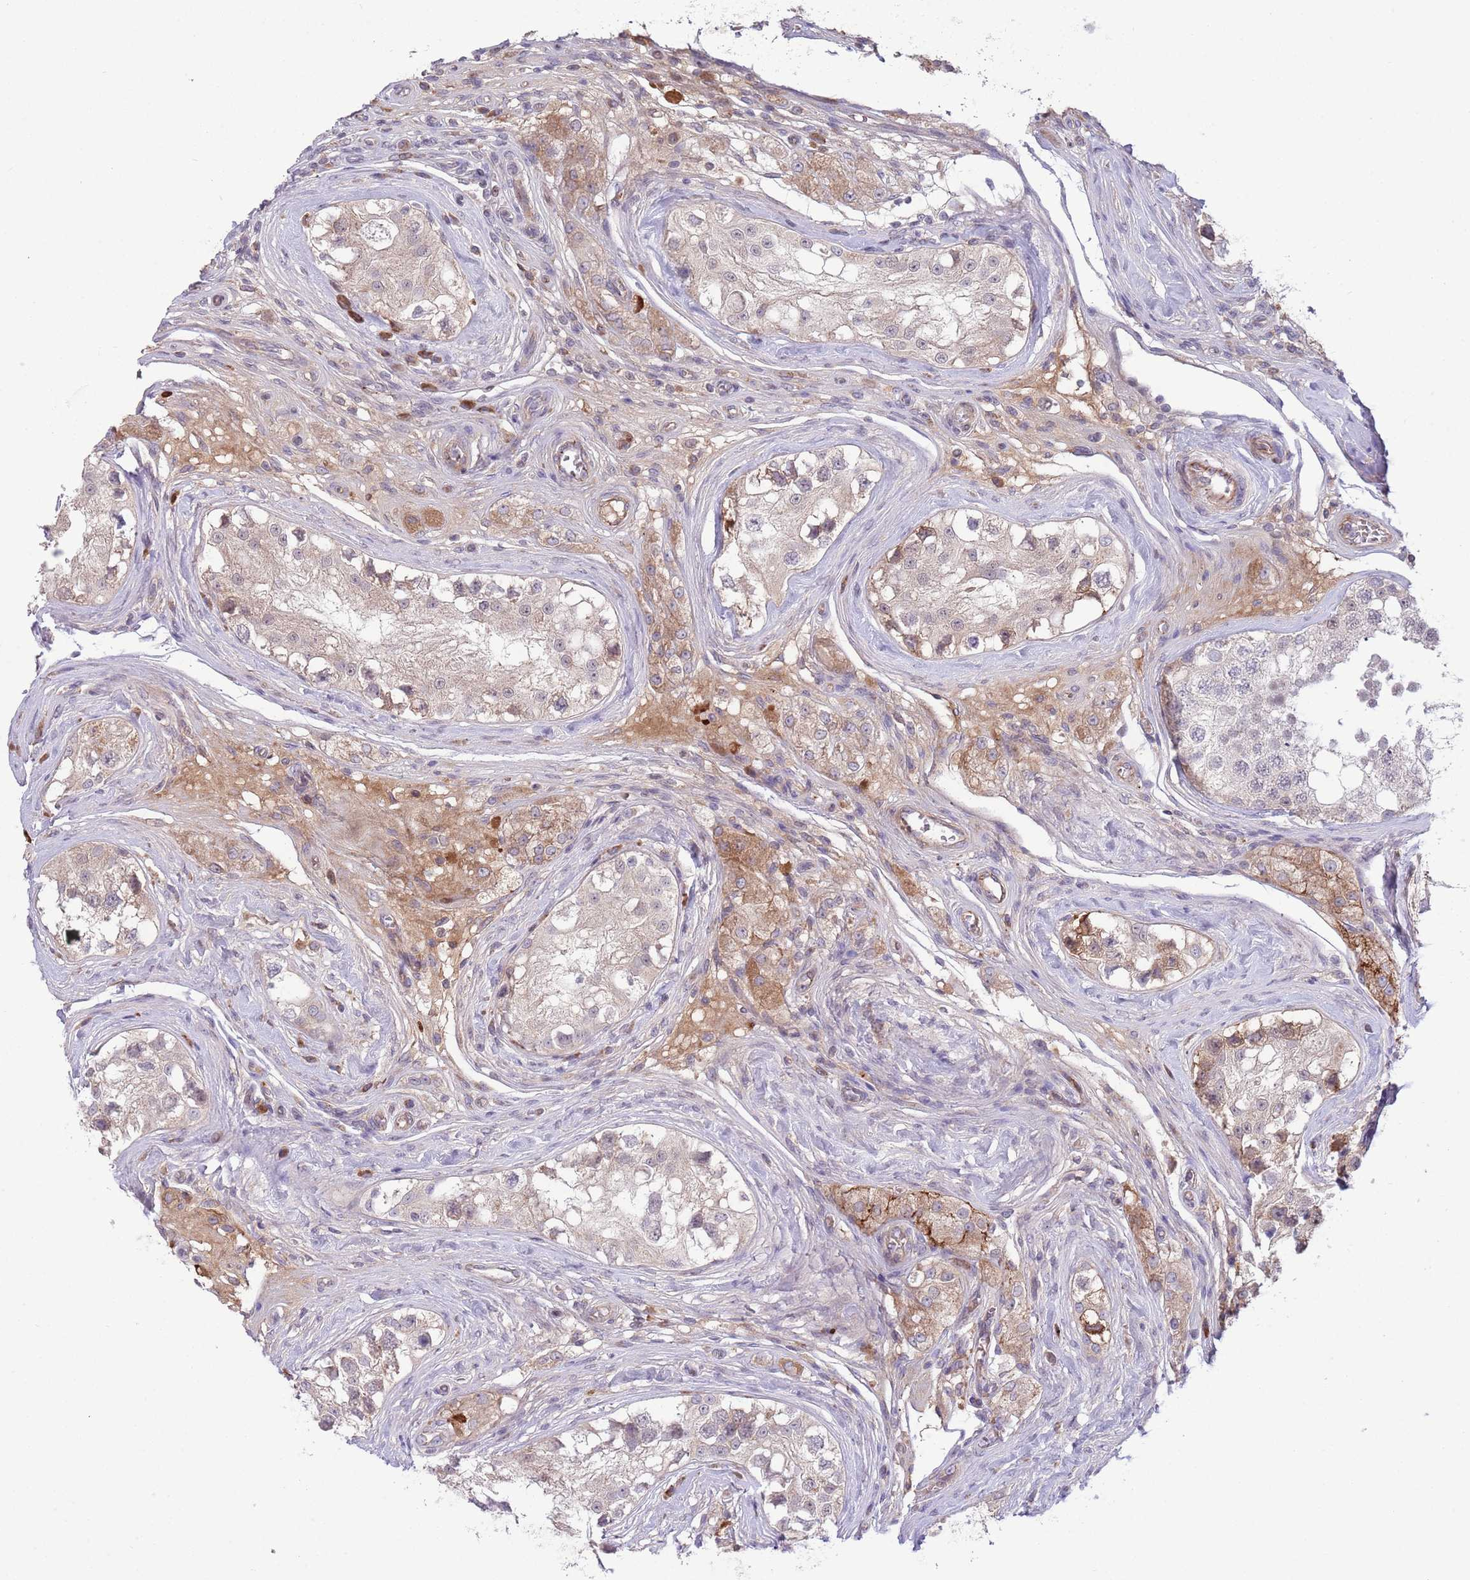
{"staining": {"intensity": "weak", "quantity": "<25%", "location": "nuclear"}, "tissue": "testis cancer", "cell_type": "Tumor cells", "image_type": "cancer", "snomed": [{"axis": "morphology", "description": "Seminoma, NOS"}, {"axis": "topography", "description": "Testis"}], "caption": "High power microscopy micrograph of an immunohistochemistry photomicrograph of seminoma (testis), revealing no significant positivity in tumor cells.", "gene": "DPP10", "patient": {"sex": "male", "age": 34}}